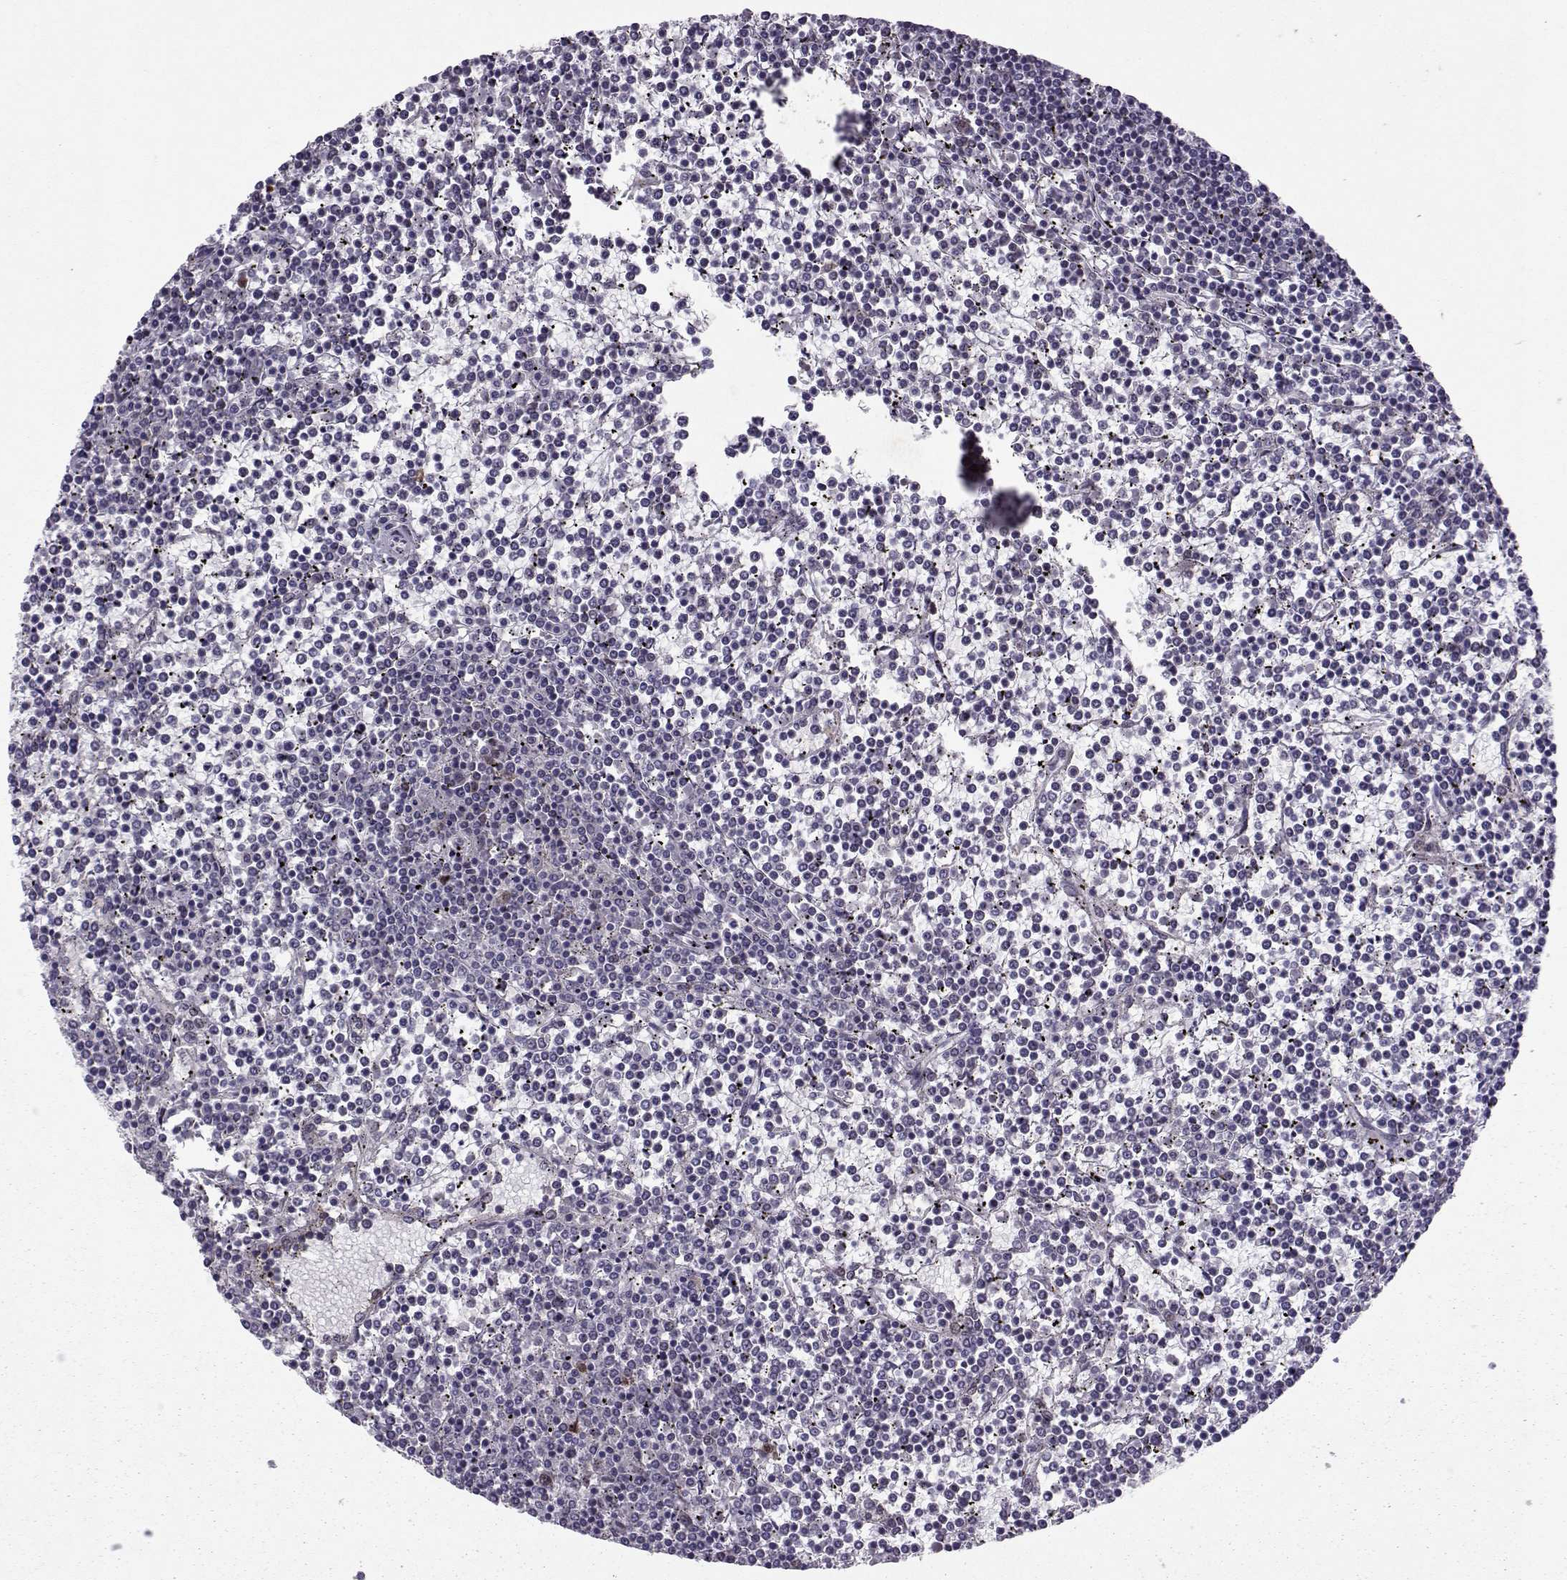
{"staining": {"intensity": "negative", "quantity": "none", "location": "none"}, "tissue": "lymphoma", "cell_type": "Tumor cells", "image_type": "cancer", "snomed": [{"axis": "morphology", "description": "Malignant lymphoma, non-Hodgkin's type, Low grade"}, {"axis": "topography", "description": "Spleen"}], "caption": "Tumor cells are negative for protein expression in human lymphoma. Nuclei are stained in blue.", "gene": "CDK4", "patient": {"sex": "female", "age": 19}}